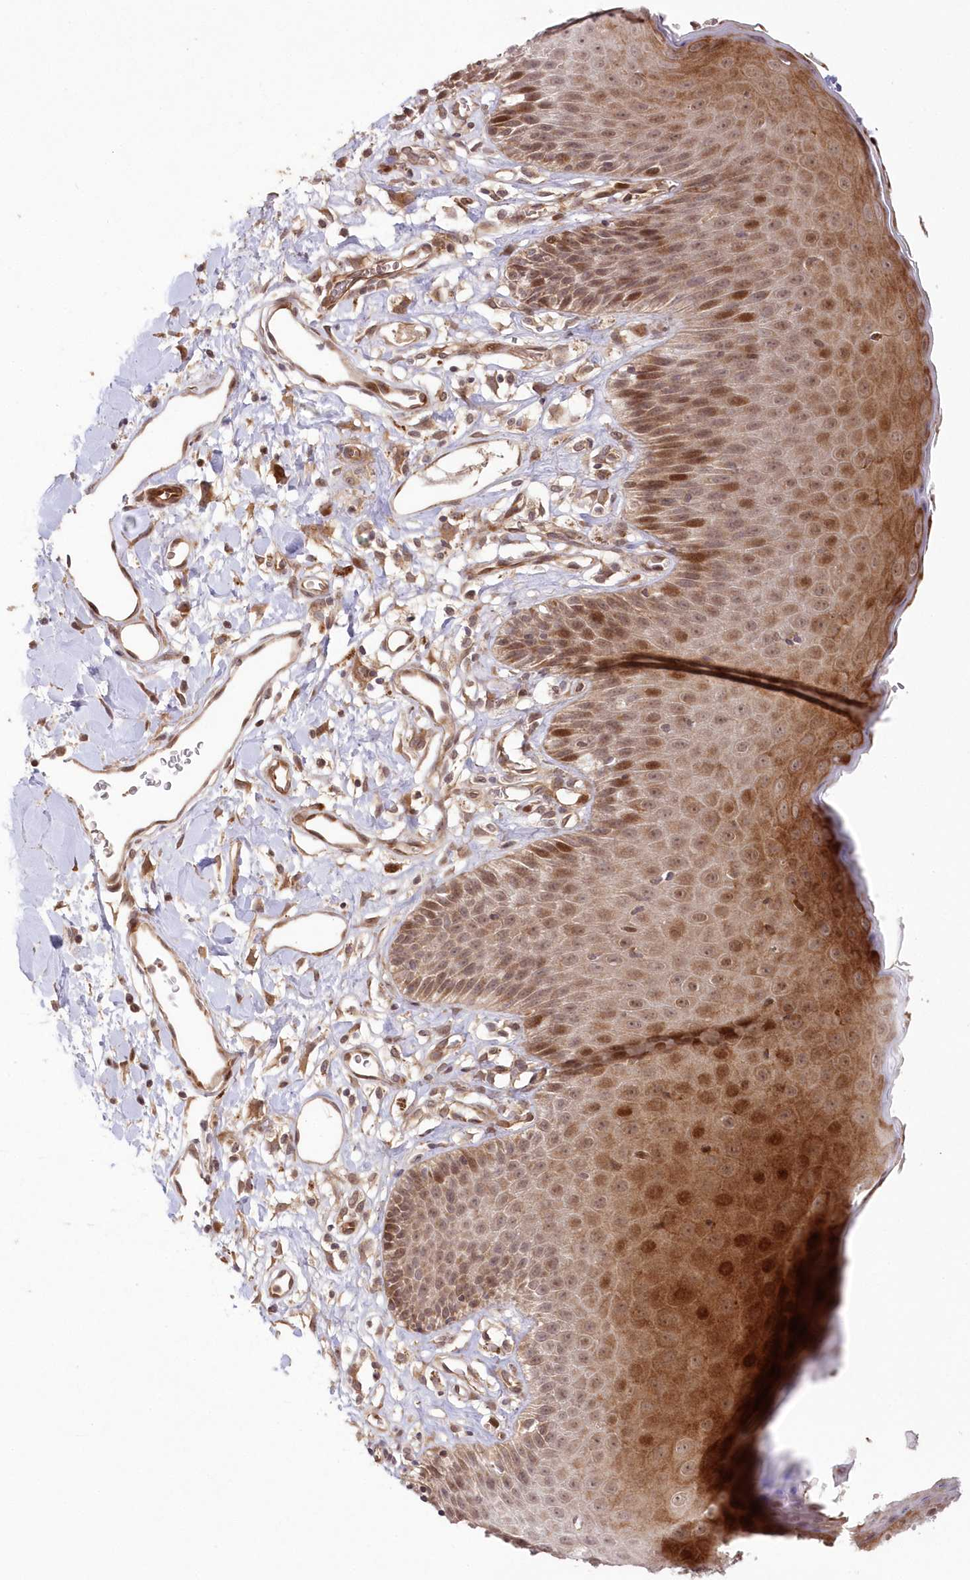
{"staining": {"intensity": "moderate", "quantity": ">75%", "location": "cytoplasmic/membranous,nuclear"}, "tissue": "skin", "cell_type": "Epidermal cells", "image_type": "normal", "snomed": [{"axis": "morphology", "description": "Normal tissue, NOS"}, {"axis": "topography", "description": "Vulva"}], "caption": "Protein staining of unremarkable skin displays moderate cytoplasmic/membranous,nuclear staining in approximately >75% of epidermal cells.", "gene": "UBTD2", "patient": {"sex": "female", "age": 68}}